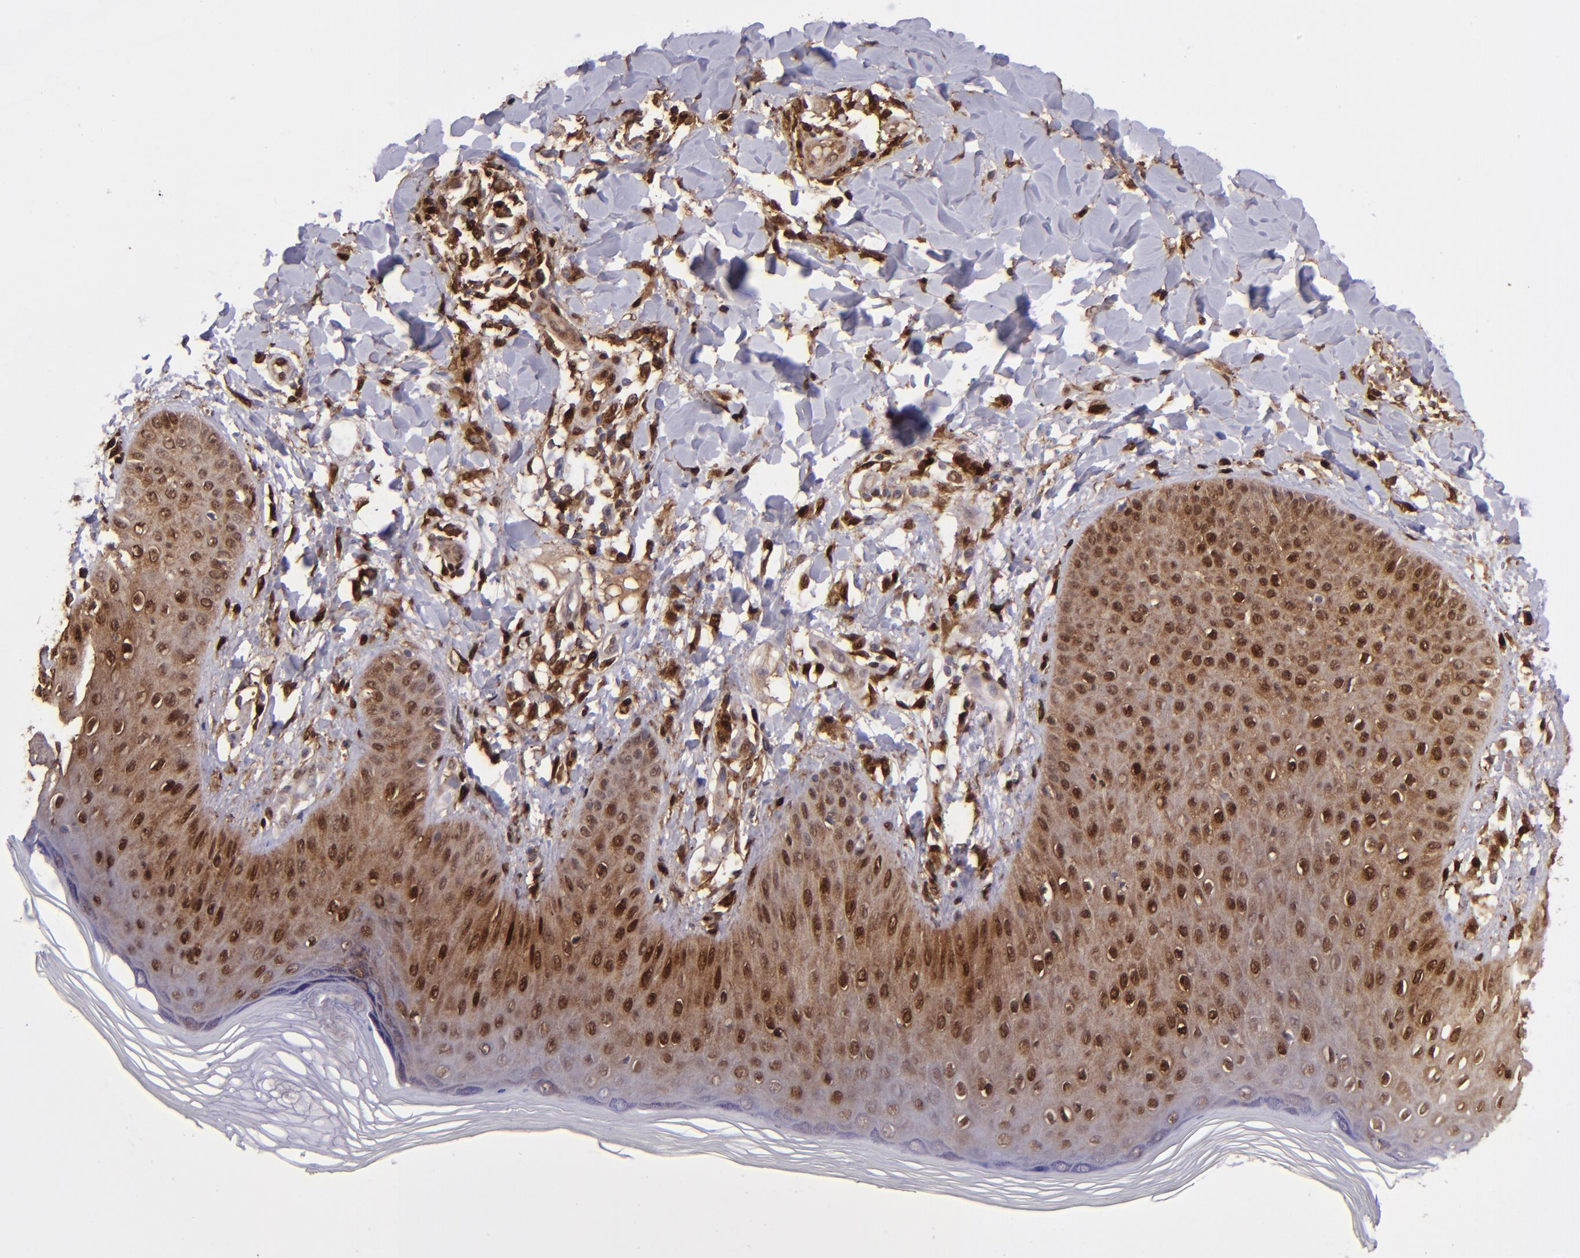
{"staining": {"intensity": "strong", "quantity": ">75%", "location": "cytoplasmic/membranous,nuclear"}, "tissue": "skin", "cell_type": "Epidermal cells", "image_type": "normal", "snomed": [{"axis": "morphology", "description": "Normal tissue, NOS"}, {"axis": "morphology", "description": "Inflammation, NOS"}, {"axis": "topography", "description": "Soft tissue"}, {"axis": "topography", "description": "Anal"}], "caption": "Skin stained with a brown dye demonstrates strong cytoplasmic/membranous,nuclear positive expression in approximately >75% of epidermal cells.", "gene": "TYMP", "patient": {"sex": "female", "age": 15}}